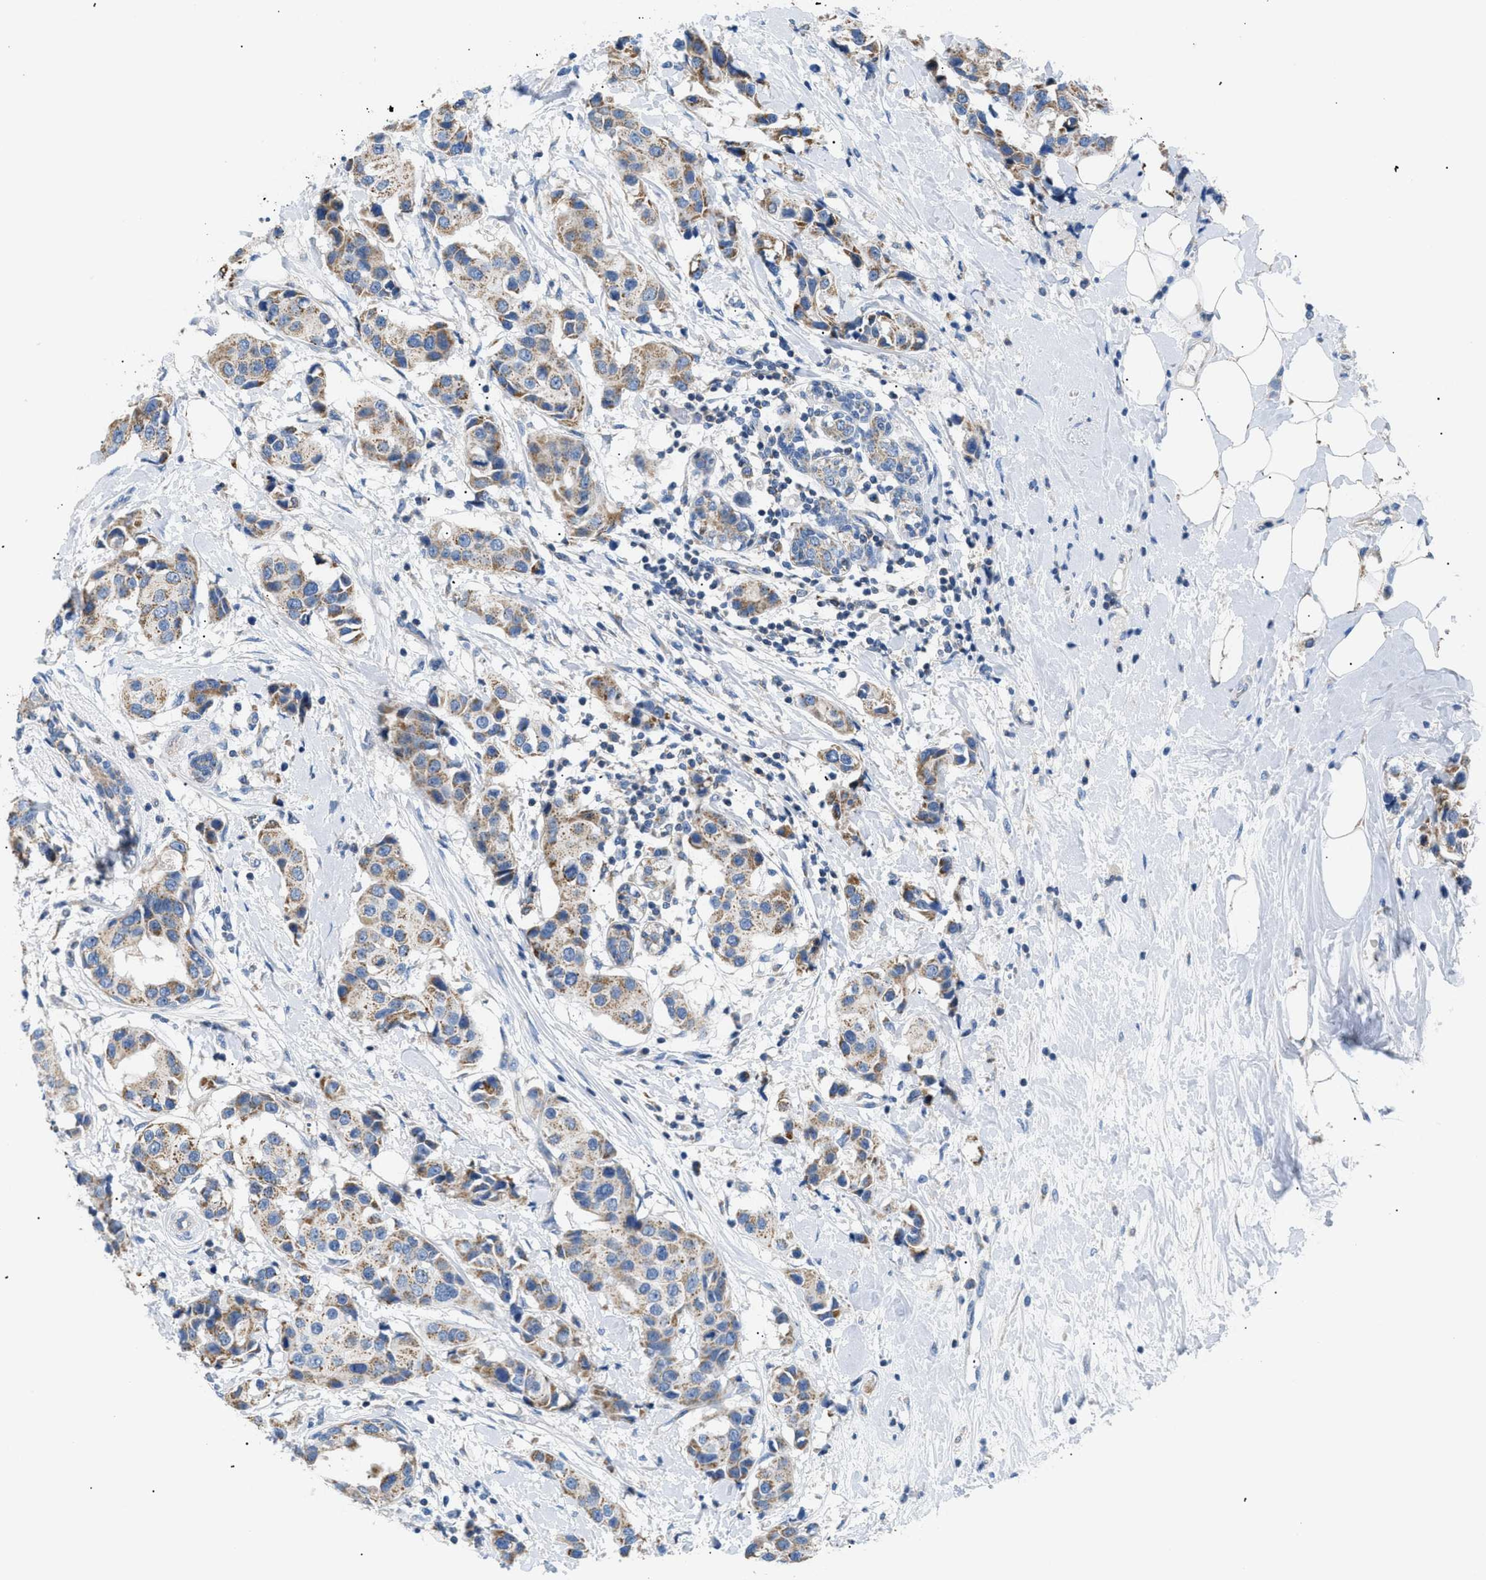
{"staining": {"intensity": "moderate", "quantity": "25%-75%", "location": "cytoplasmic/membranous"}, "tissue": "breast cancer", "cell_type": "Tumor cells", "image_type": "cancer", "snomed": [{"axis": "morphology", "description": "Normal tissue, NOS"}, {"axis": "morphology", "description": "Duct carcinoma"}, {"axis": "topography", "description": "Breast"}], "caption": "High-power microscopy captured an immunohistochemistry photomicrograph of intraductal carcinoma (breast), revealing moderate cytoplasmic/membranous expression in approximately 25%-75% of tumor cells.", "gene": "ILDR1", "patient": {"sex": "female", "age": 39}}